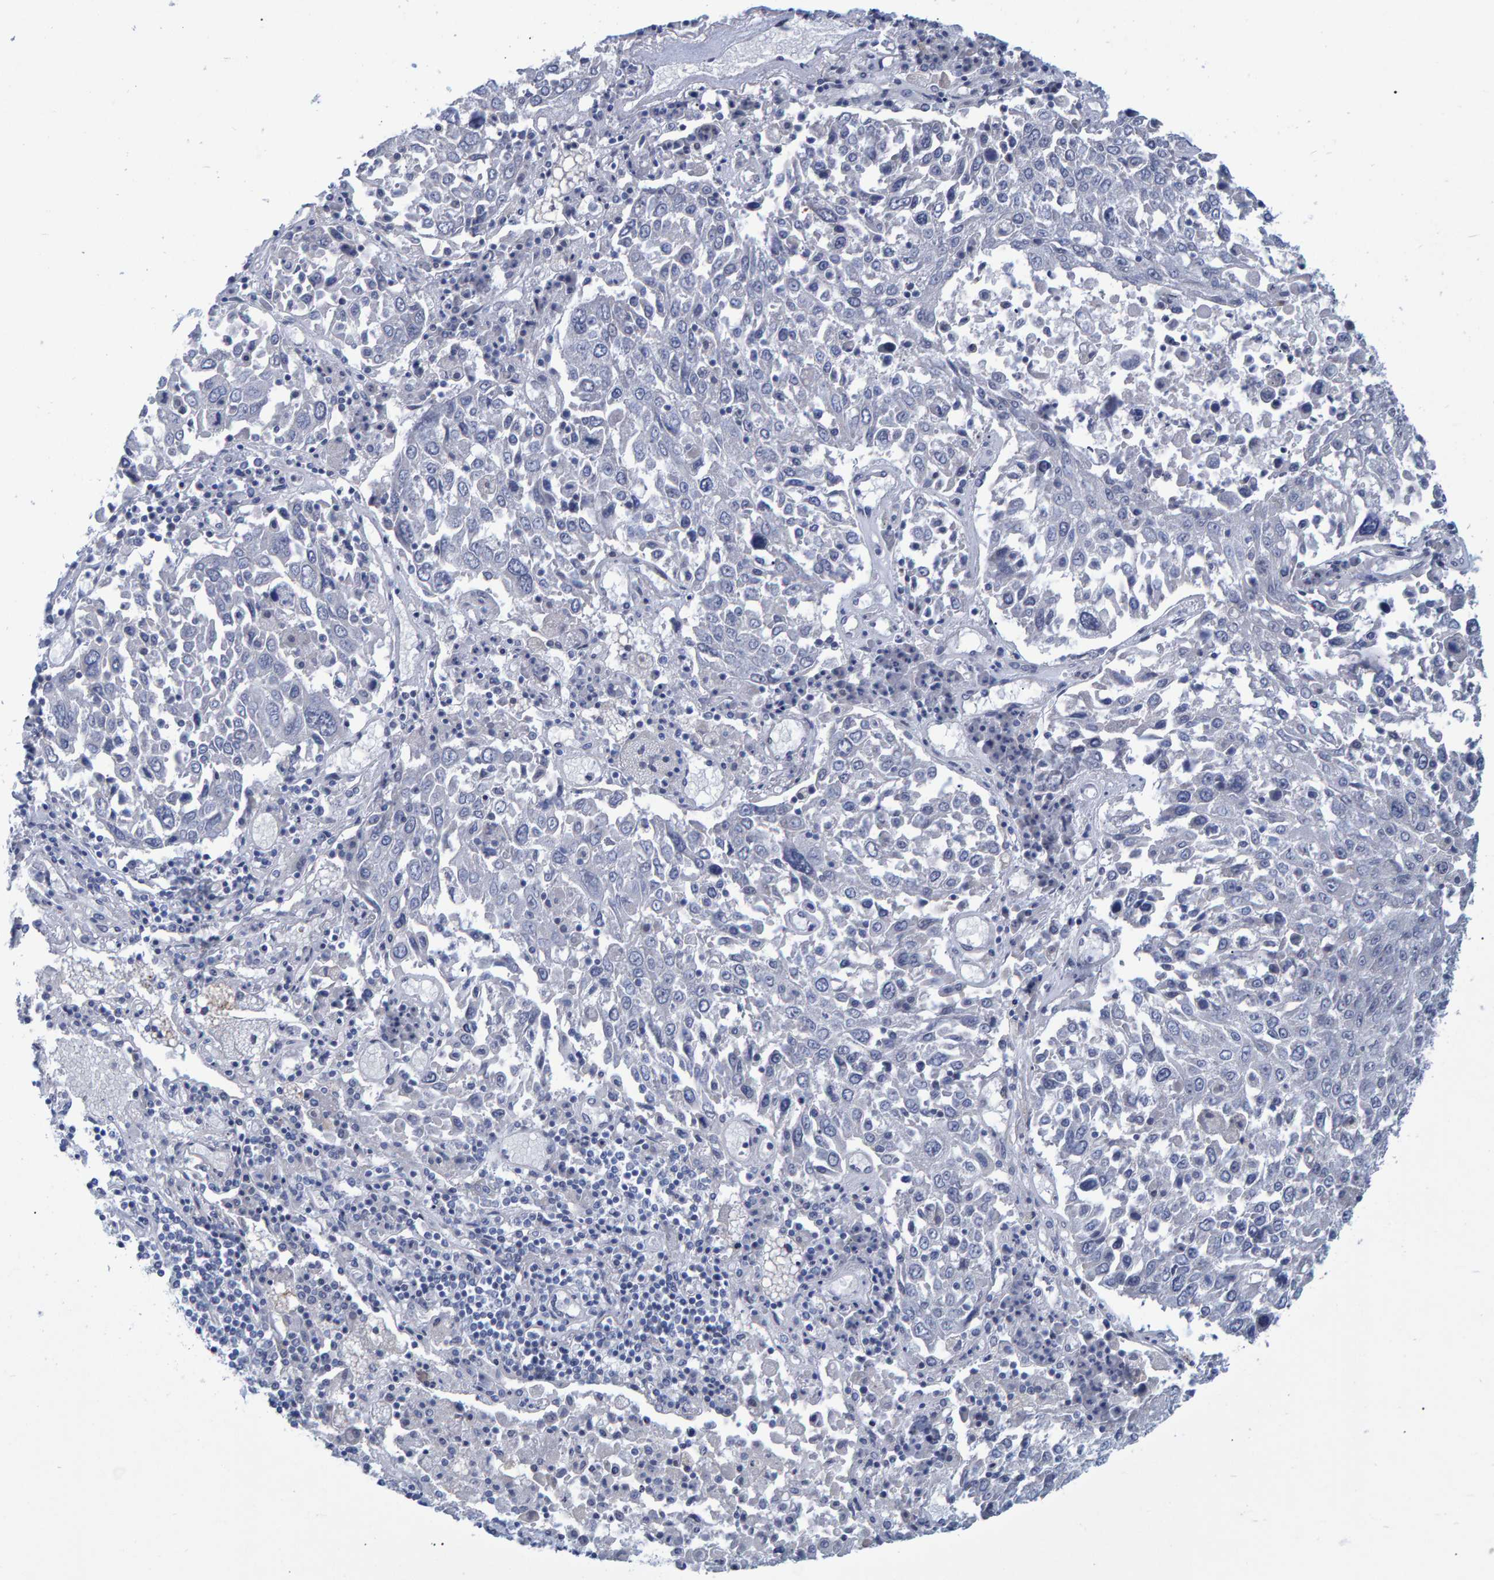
{"staining": {"intensity": "negative", "quantity": "none", "location": "none"}, "tissue": "lung cancer", "cell_type": "Tumor cells", "image_type": "cancer", "snomed": [{"axis": "morphology", "description": "Squamous cell carcinoma, NOS"}, {"axis": "topography", "description": "Lung"}], "caption": "Tumor cells show no significant protein staining in lung cancer. (DAB IHC with hematoxylin counter stain).", "gene": "PROCA1", "patient": {"sex": "male", "age": 65}}